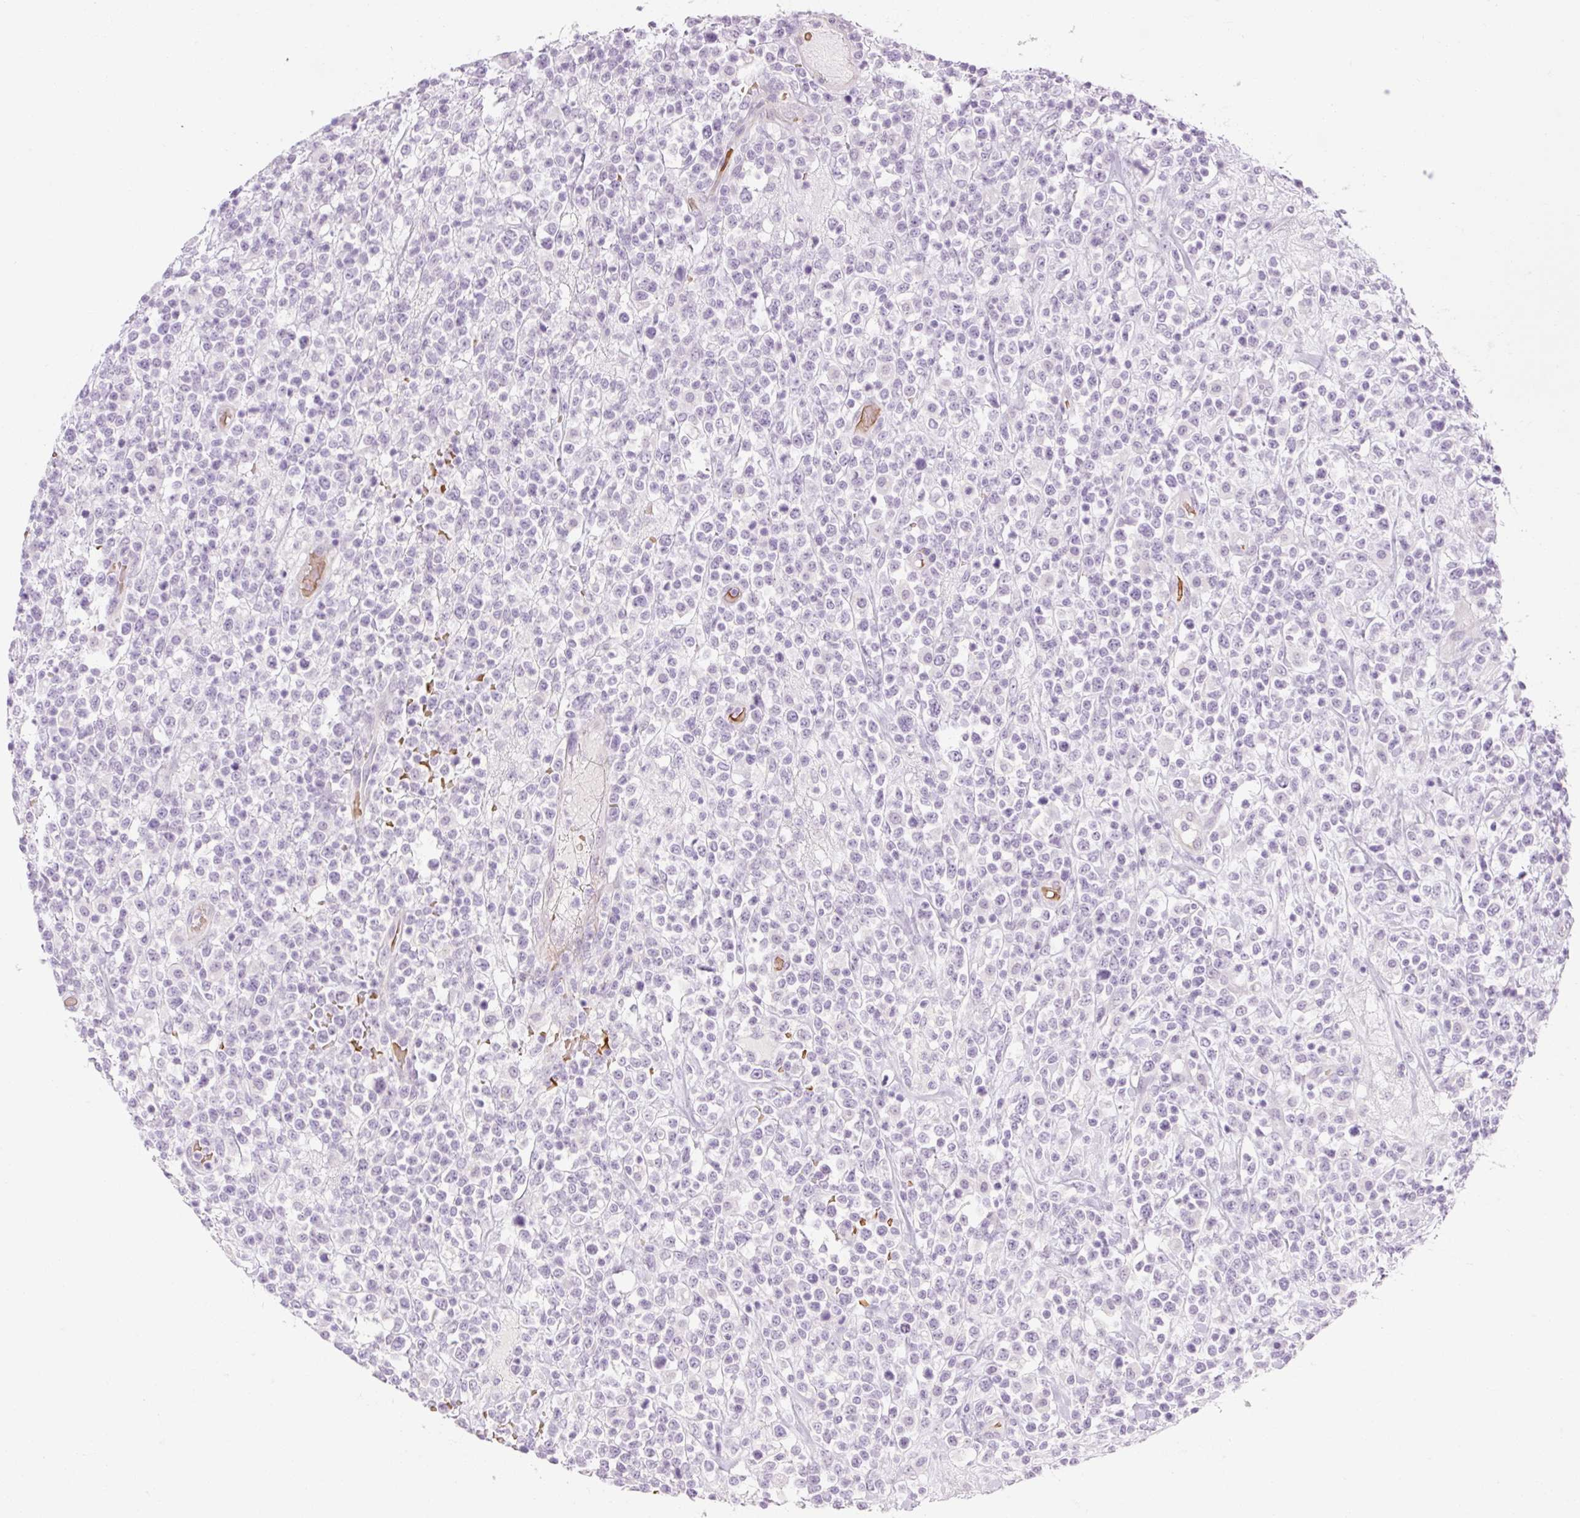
{"staining": {"intensity": "negative", "quantity": "none", "location": "none"}, "tissue": "lymphoma", "cell_type": "Tumor cells", "image_type": "cancer", "snomed": [{"axis": "morphology", "description": "Malignant lymphoma, non-Hodgkin's type, High grade"}, {"axis": "topography", "description": "Colon"}], "caption": "A micrograph of human lymphoma is negative for staining in tumor cells.", "gene": "TAF1L", "patient": {"sex": "female", "age": 53}}